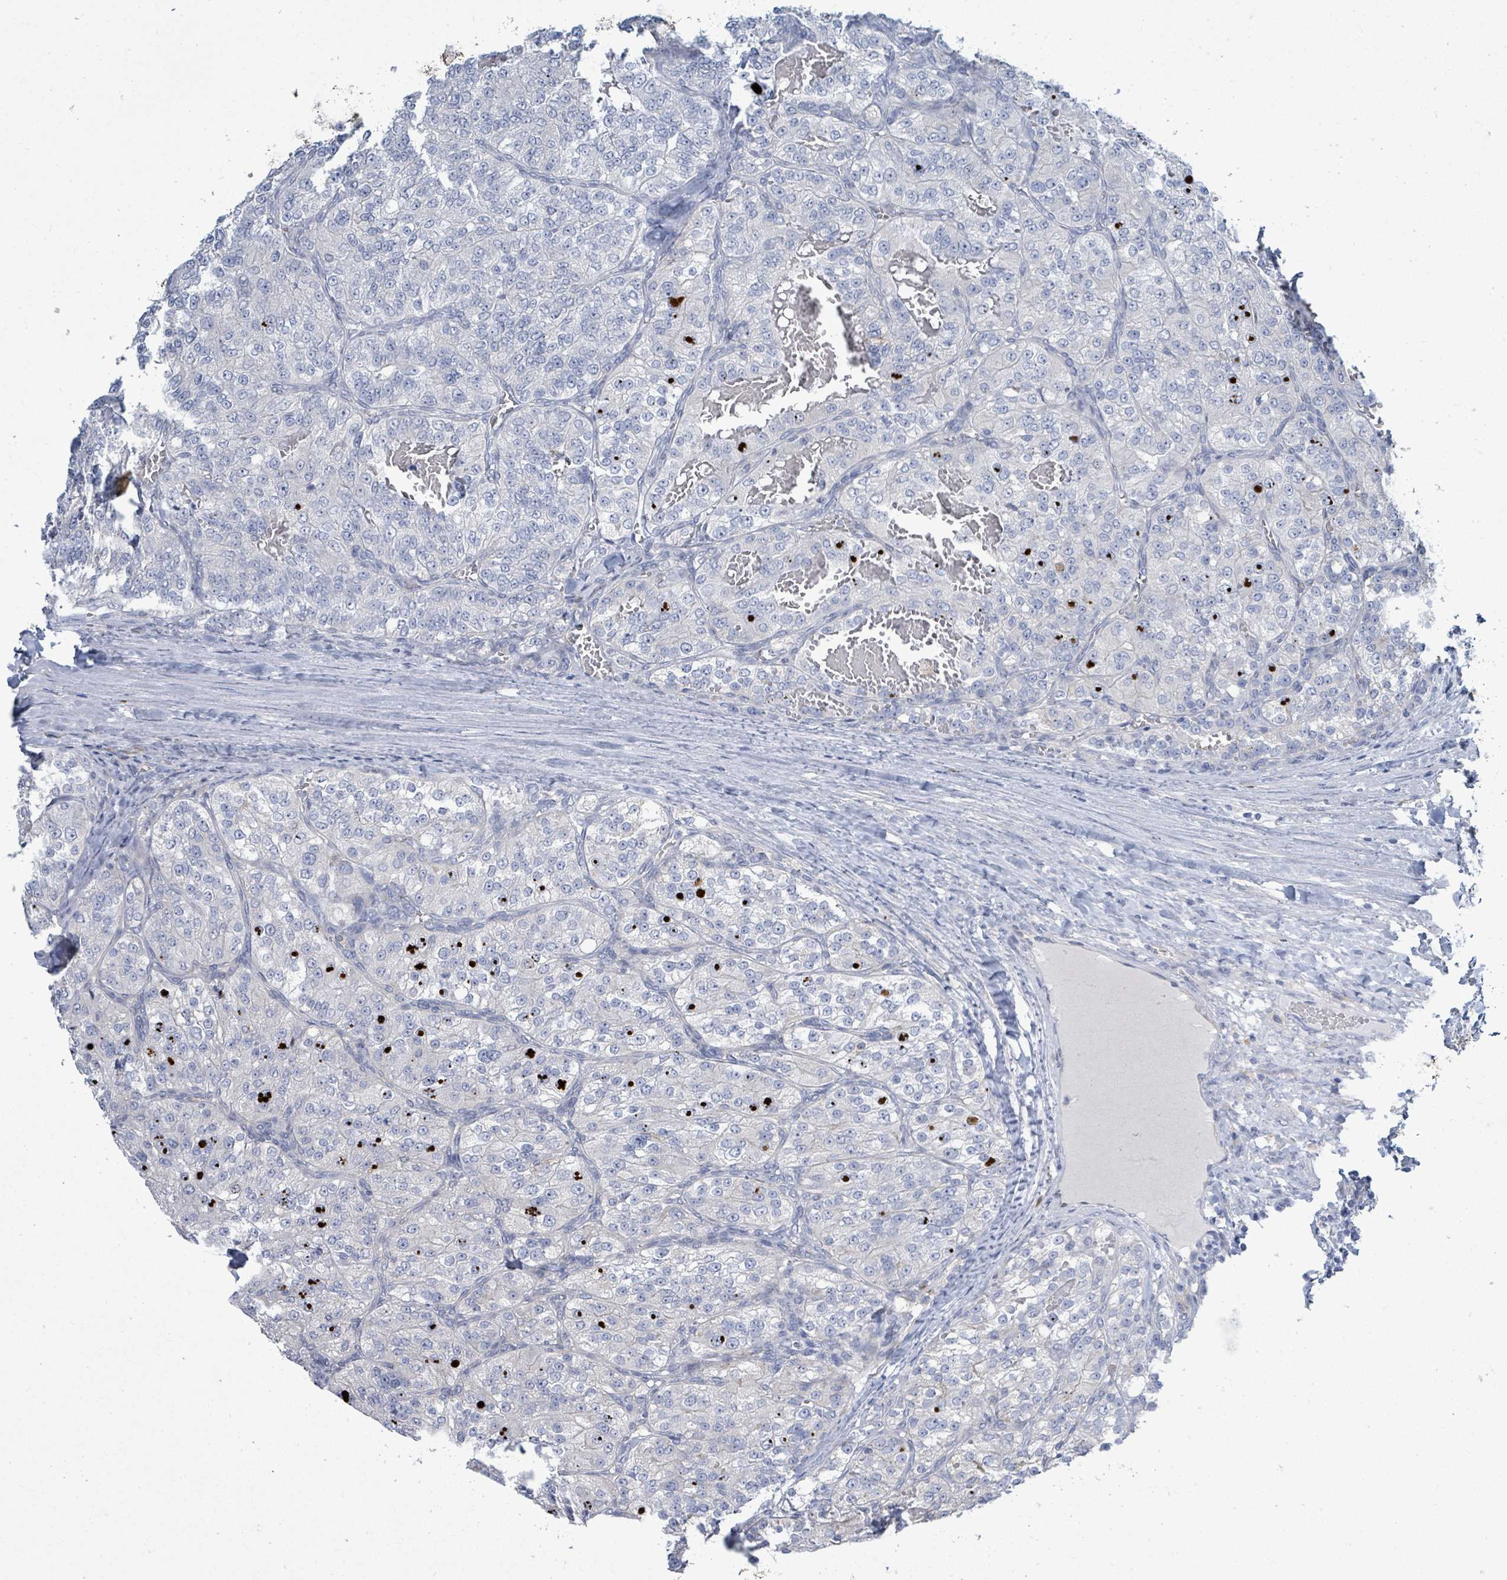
{"staining": {"intensity": "negative", "quantity": "none", "location": "none"}, "tissue": "renal cancer", "cell_type": "Tumor cells", "image_type": "cancer", "snomed": [{"axis": "morphology", "description": "Adenocarcinoma, NOS"}, {"axis": "topography", "description": "Kidney"}], "caption": "This is a histopathology image of immunohistochemistry staining of renal cancer (adenocarcinoma), which shows no expression in tumor cells. (Immunohistochemistry, brightfield microscopy, high magnification).", "gene": "SIRPB1", "patient": {"sex": "female", "age": 63}}